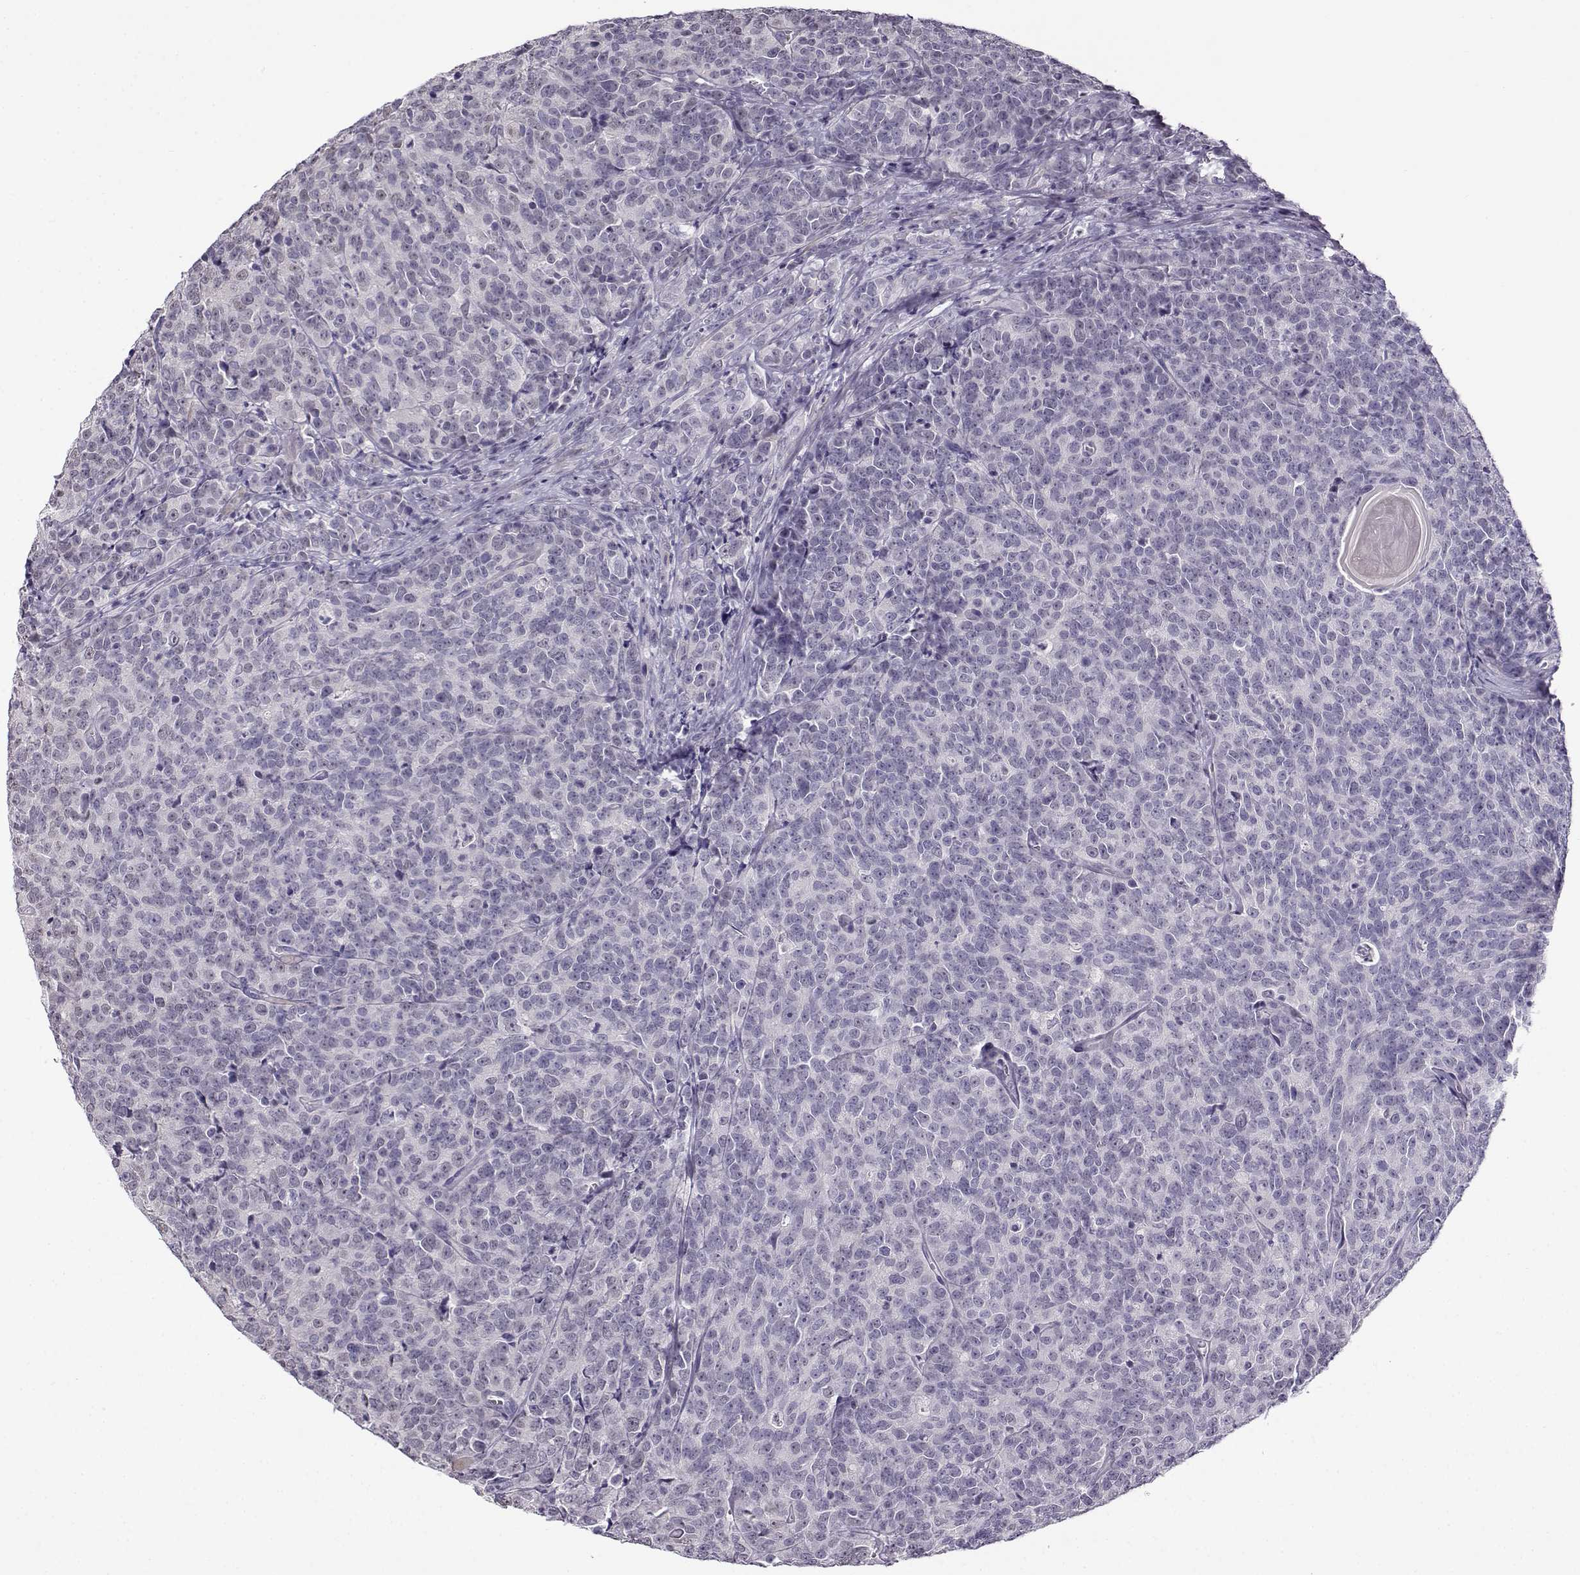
{"staining": {"intensity": "negative", "quantity": "none", "location": "none"}, "tissue": "prostate cancer", "cell_type": "Tumor cells", "image_type": "cancer", "snomed": [{"axis": "morphology", "description": "Adenocarcinoma, NOS"}, {"axis": "topography", "description": "Prostate"}], "caption": "Immunohistochemistry (IHC) image of neoplastic tissue: human prostate cancer (adenocarcinoma) stained with DAB (3,3'-diaminobenzidine) displays no significant protein staining in tumor cells.", "gene": "TEX55", "patient": {"sex": "male", "age": 67}}